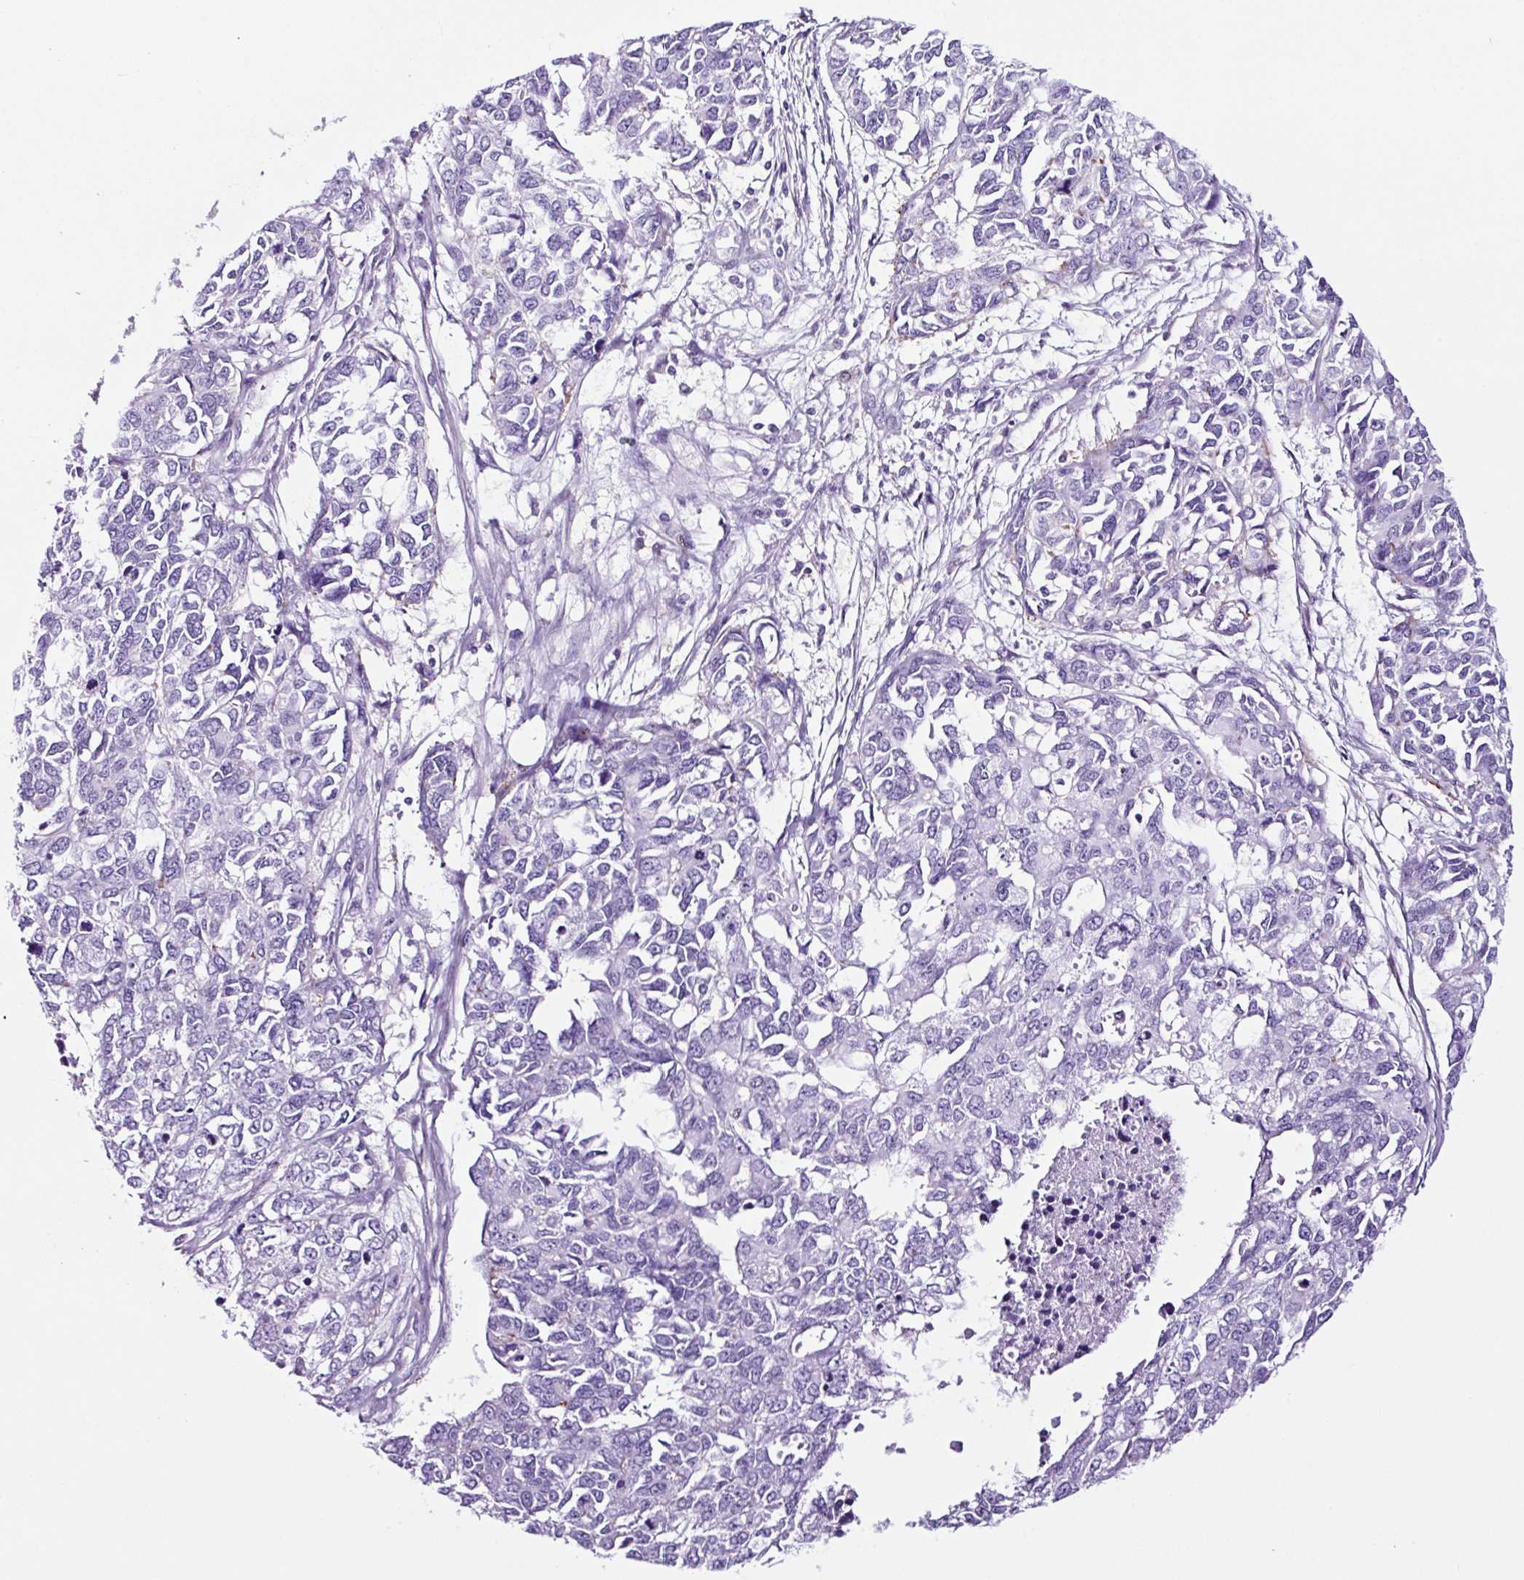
{"staining": {"intensity": "negative", "quantity": "none", "location": "none"}, "tissue": "endometrial cancer", "cell_type": "Tumor cells", "image_type": "cancer", "snomed": [{"axis": "morphology", "description": "Adenocarcinoma, NOS"}, {"axis": "topography", "description": "Uterus"}], "caption": "Tumor cells show no significant protein positivity in endometrial cancer. The staining was performed using DAB (3,3'-diaminobenzidine) to visualize the protein expression in brown, while the nuclei were stained in blue with hematoxylin (Magnification: 20x).", "gene": "TAFA3", "patient": {"sex": "female", "age": 79}}